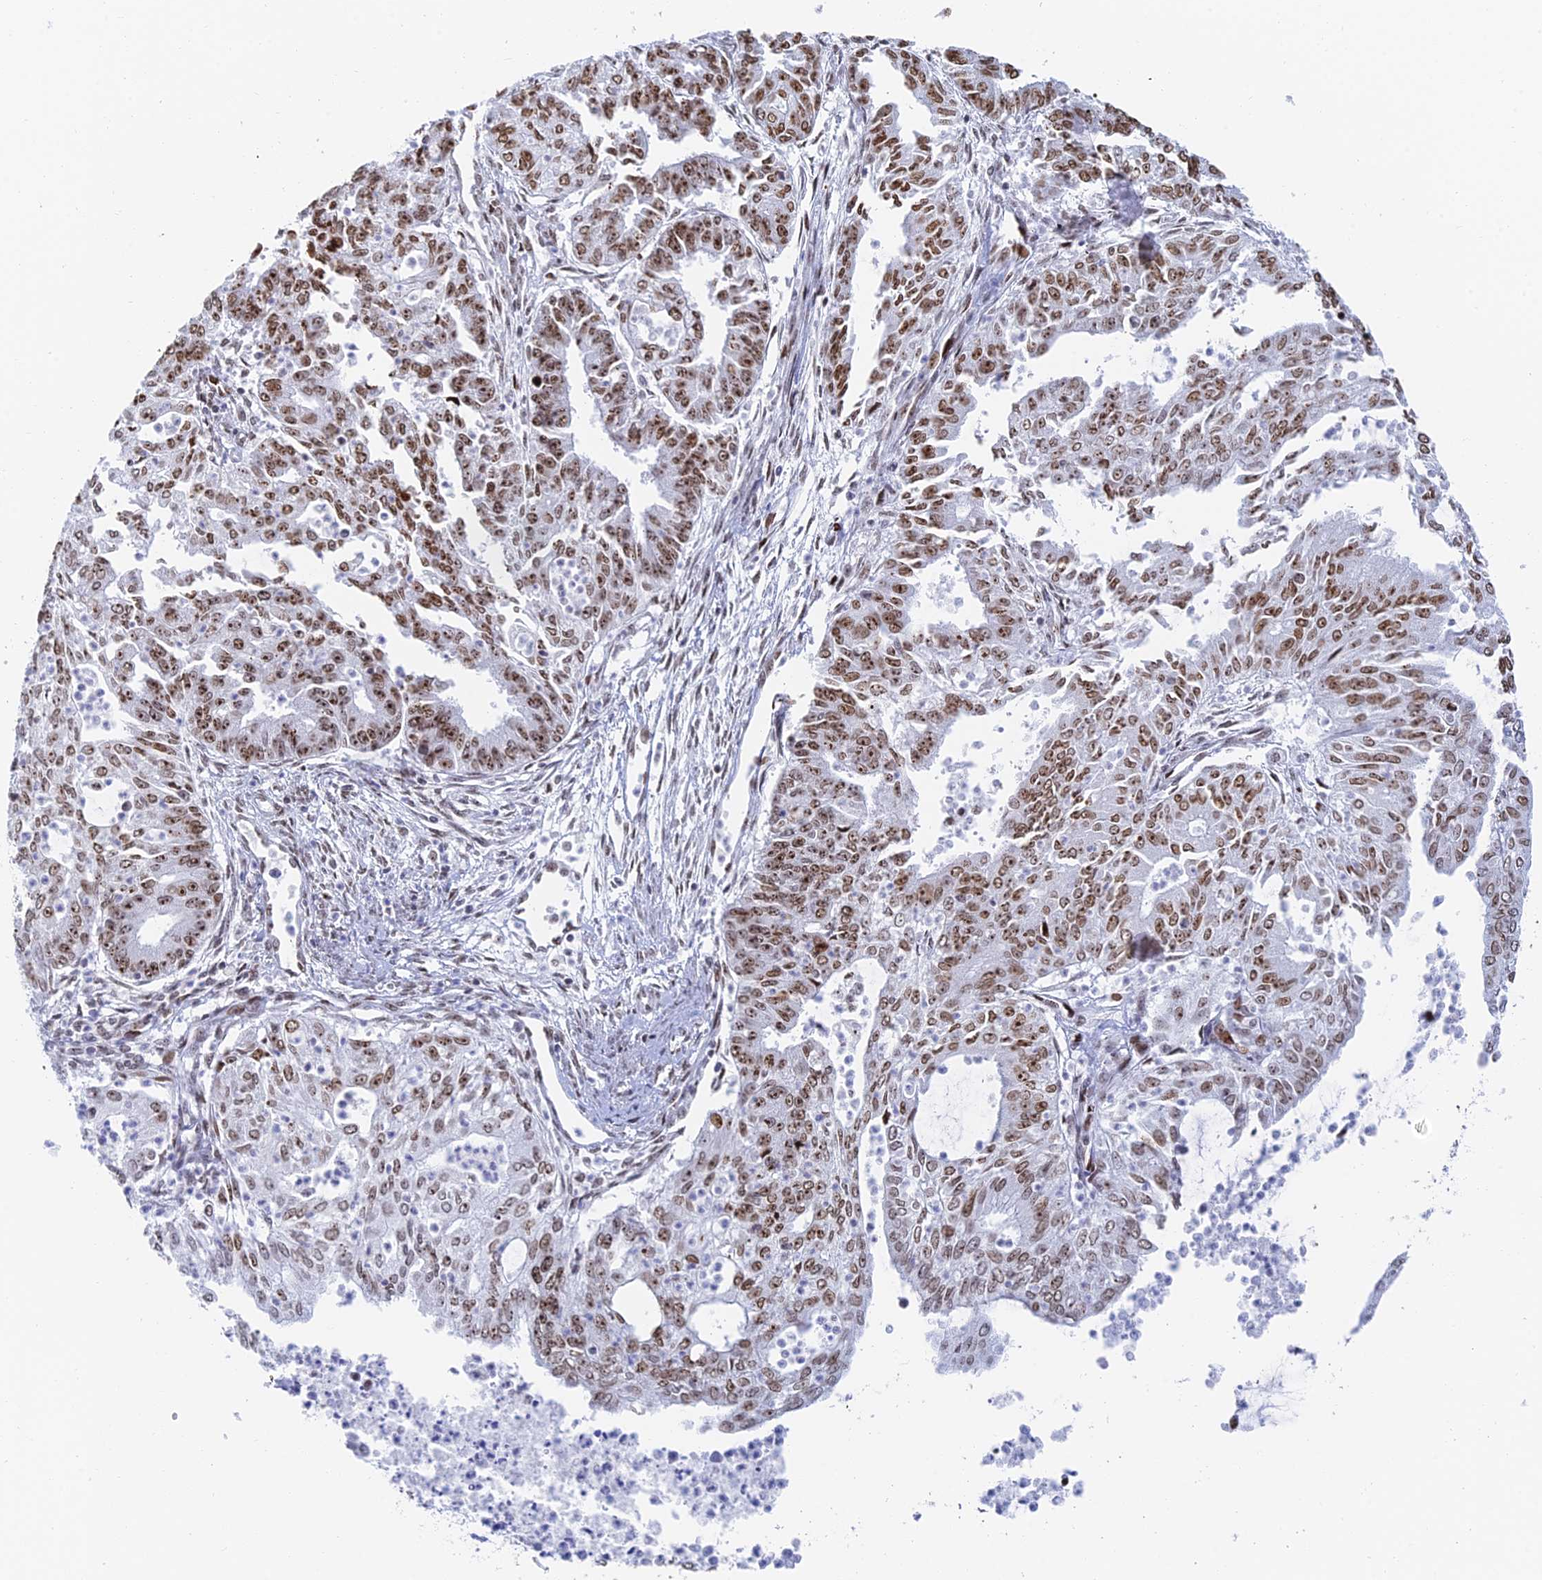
{"staining": {"intensity": "moderate", "quantity": ">75%", "location": "nuclear"}, "tissue": "endometrial cancer", "cell_type": "Tumor cells", "image_type": "cancer", "snomed": [{"axis": "morphology", "description": "Adenocarcinoma, NOS"}, {"axis": "topography", "description": "Endometrium"}], "caption": "Immunohistochemical staining of endometrial adenocarcinoma reveals medium levels of moderate nuclear positivity in approximately >75% of tumor cells. (brown staining indicates protein expression, while blue staining denotes nuclei).", "gene": "RSL1D1", "patient": {"sex": "female", "age": 73}}